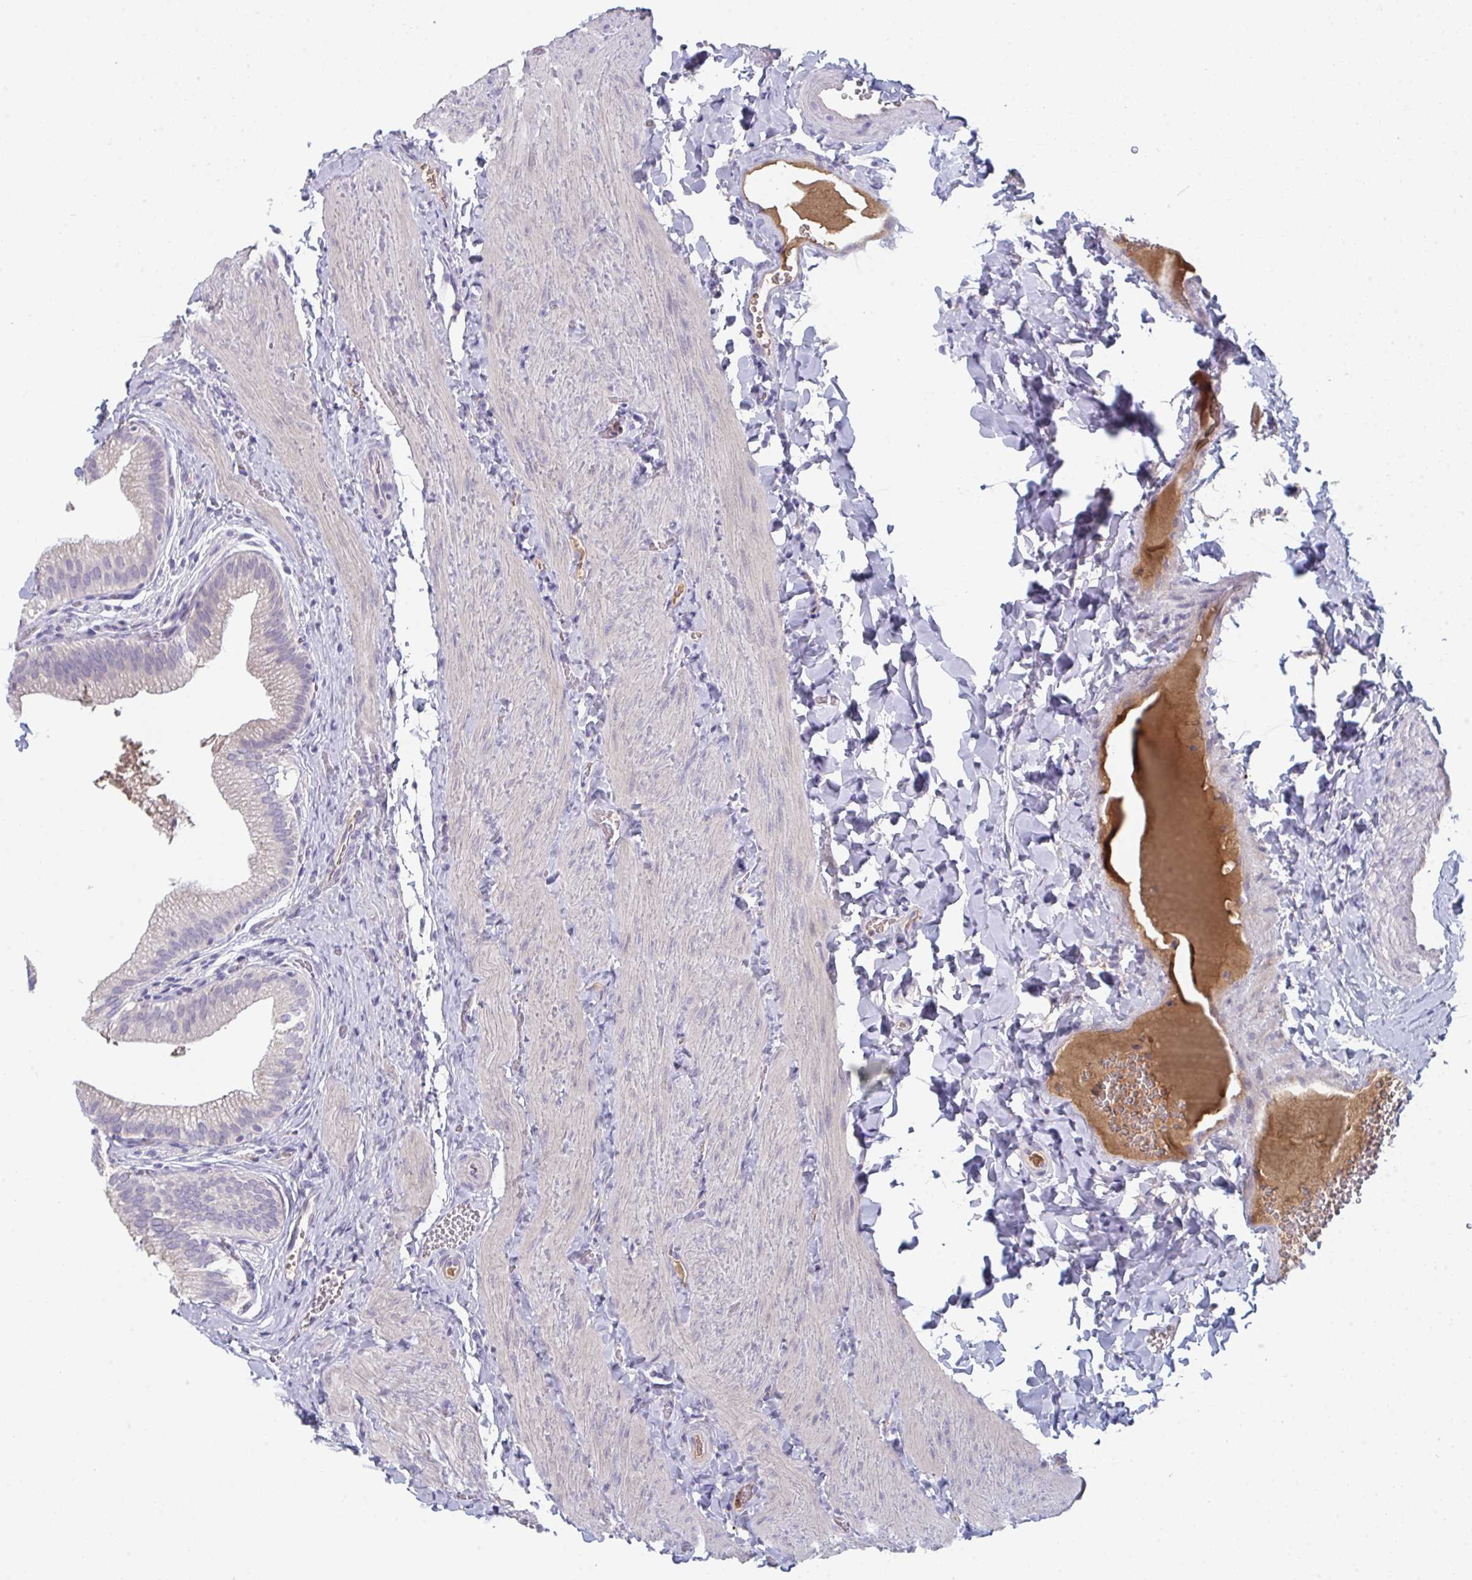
{"staining": {"intensity": "negative", "quantity": "none", "location": "none"}, "tissue": "gallbladder", "cell_type": "Glandular cells", "image_type": "normal", "snomed": [{"axis": "morphology", "description": "Normal tissue, NOS"}, {"axis": "topography", "description": "Gallbladder"}, {"axis": "topography", "description": "Peripheral nerve tissue"}], "caption": "Human gallbladder stained for a protein using immunohistochemistry (IHC) exhibits no positivity in glandular cells.", "gene": "HGFAC", "patient": {"sex": "male", "age": 17}}